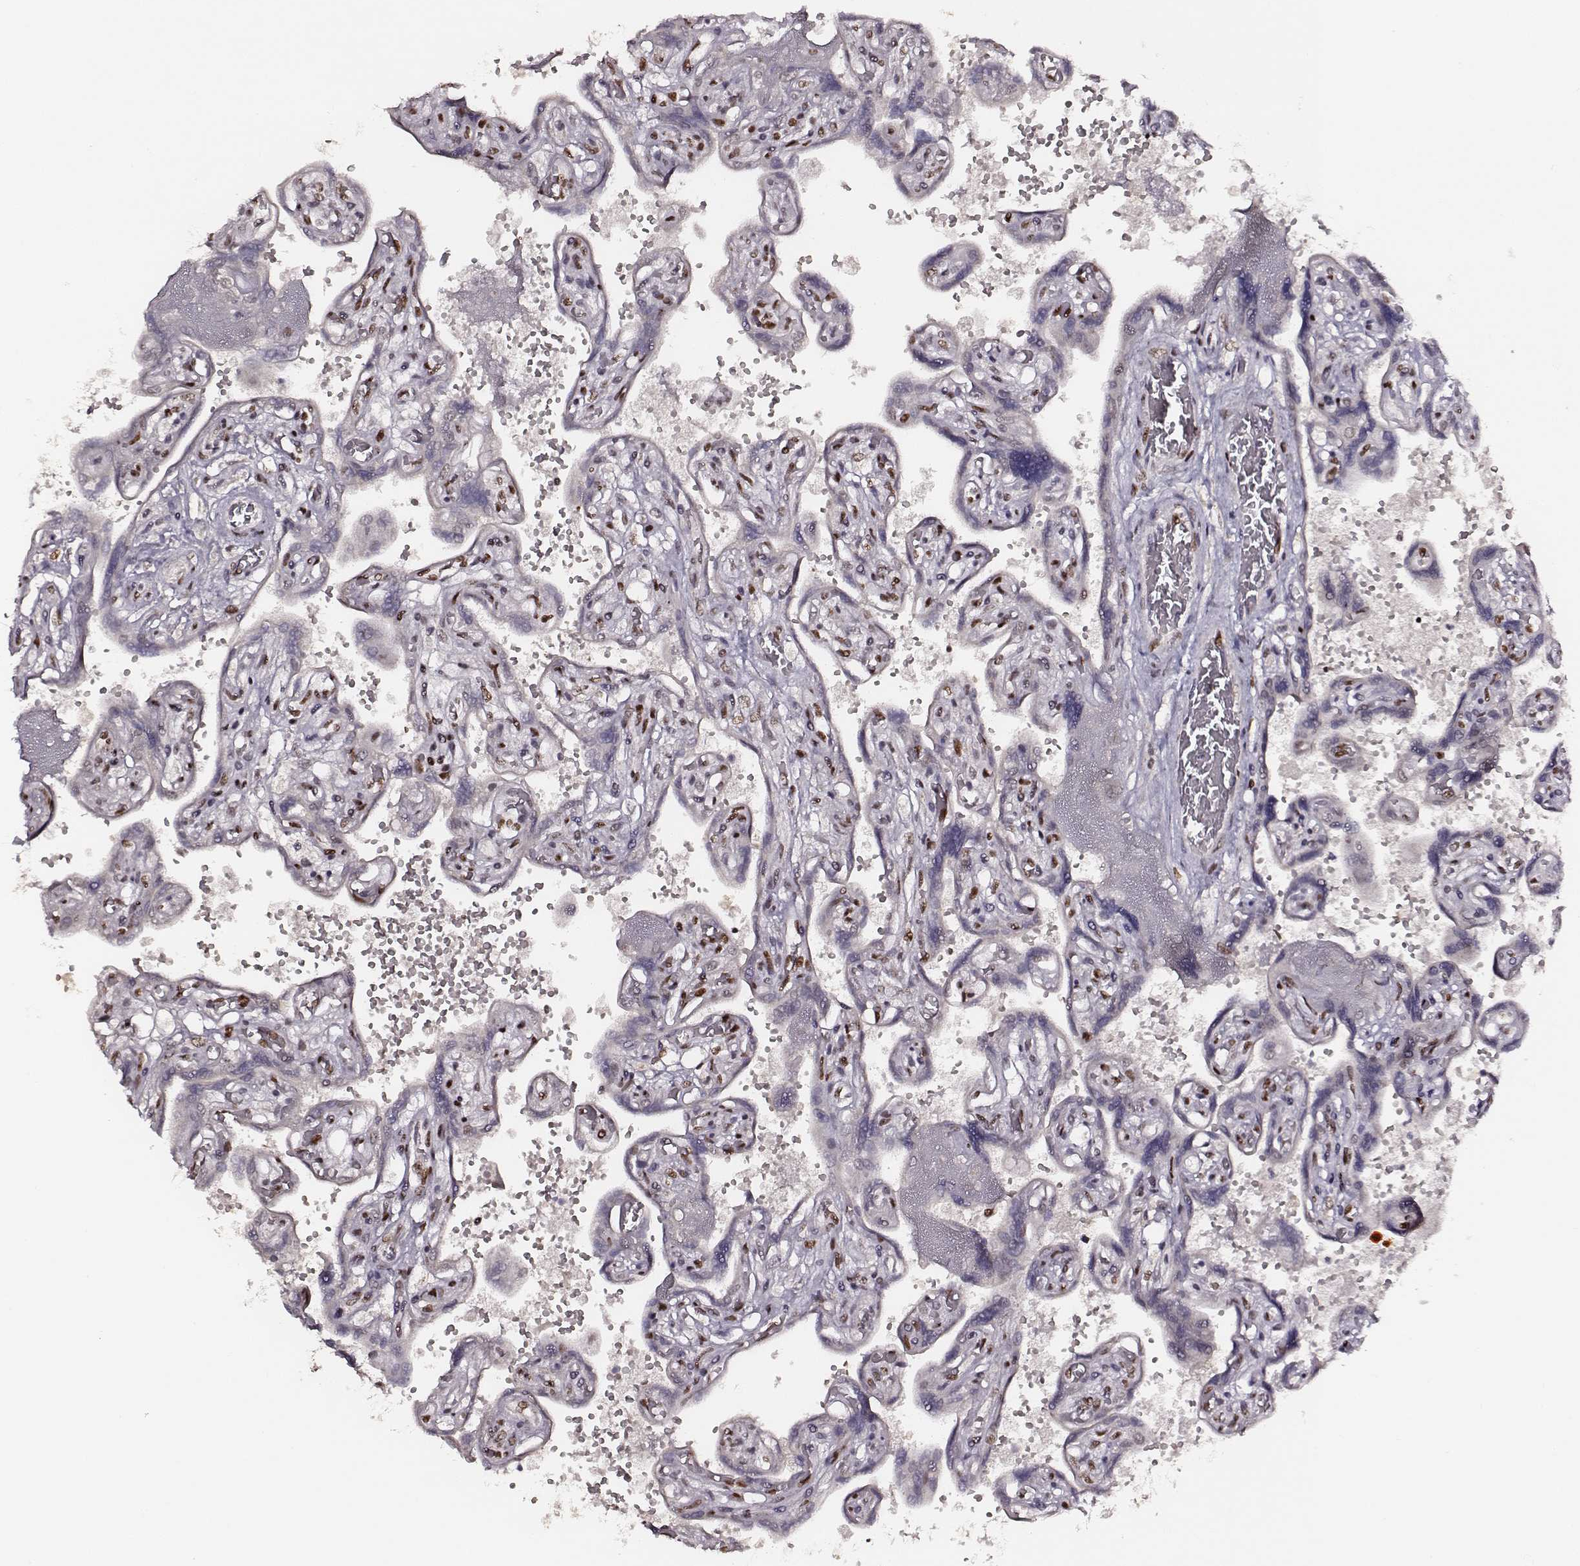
{"staining": {"intensity": "moderate", "quantity": ">75%", "location": "nuclear"}, "tissue": "placenta", "cell_type": "Decidual cells", "image_type": "normal", "snomed": [{"axis": "morphology", "description": "Normal tissue, NOS"}, {"axis": "topography", "description": "Placenta"}], "caption": "This image displays immunohistochemistry staining of unremarkable human placenta, with medium moderate nuclear staining in about >75% of decidual cells.", "gene": "PPARA", "patient": {"sex": "female", "age": 32}}